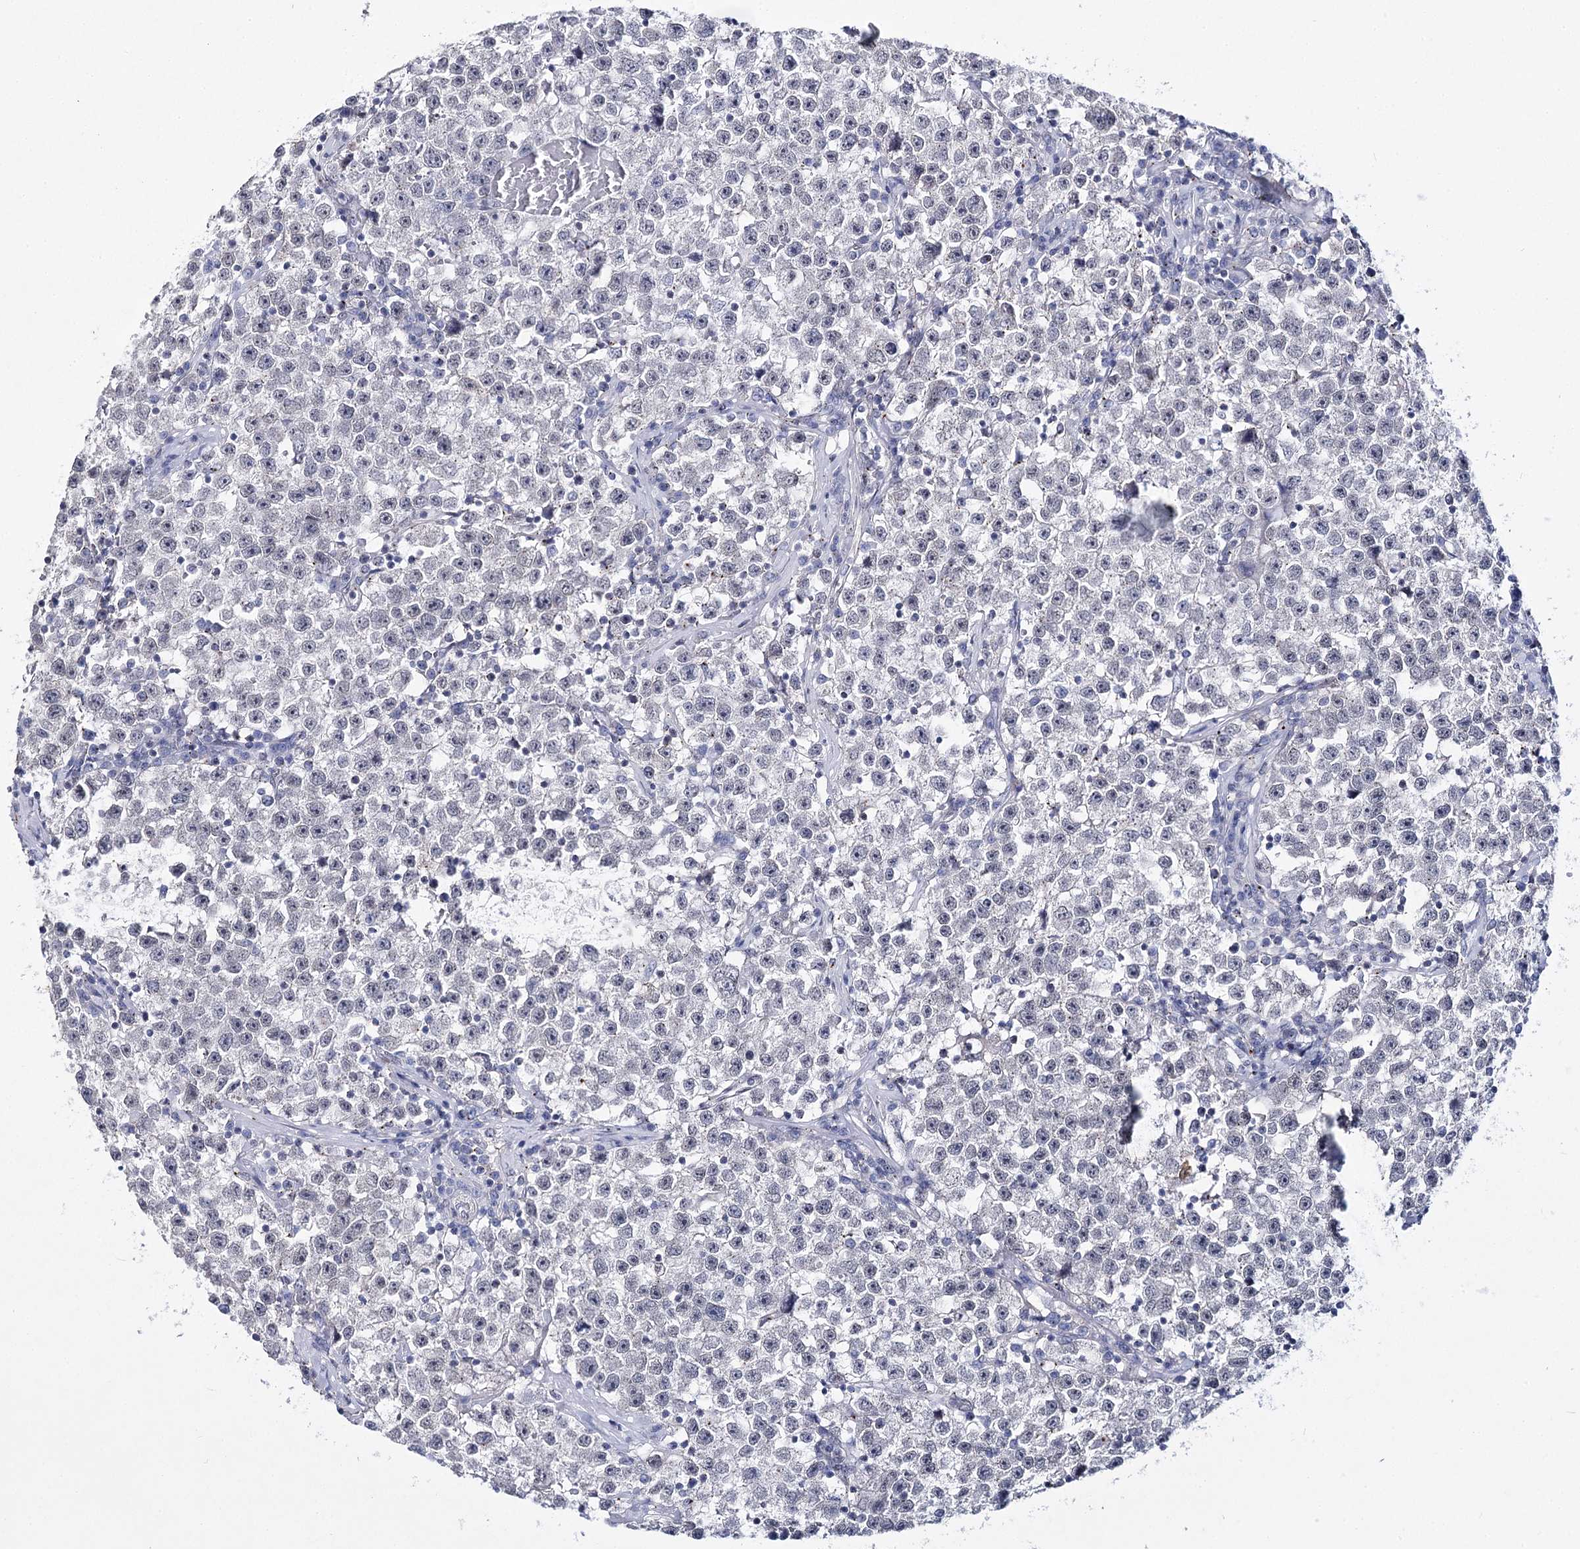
{"staining": {"intensity": "negative", "quantity": "none", "location": "none"}, "tissue": "testis cancer", "cell_type": "Tumor cells", "image_type": "cancer", "snomed": [{"axis": "morphology", "description": "Seminoma, NOS"}, {"axis": "topography", "description": "Testis"}], "caption": "A histopathology image of human testis cancer (seminoma) is negative for staining in tumor cells. Brightfield microscopy of IHC stained with DAB (brown) and hematoxylin (blue), captured at high magnification.", "gene": "ATP10B", "patient": {"sex": "male", "age": 22}}